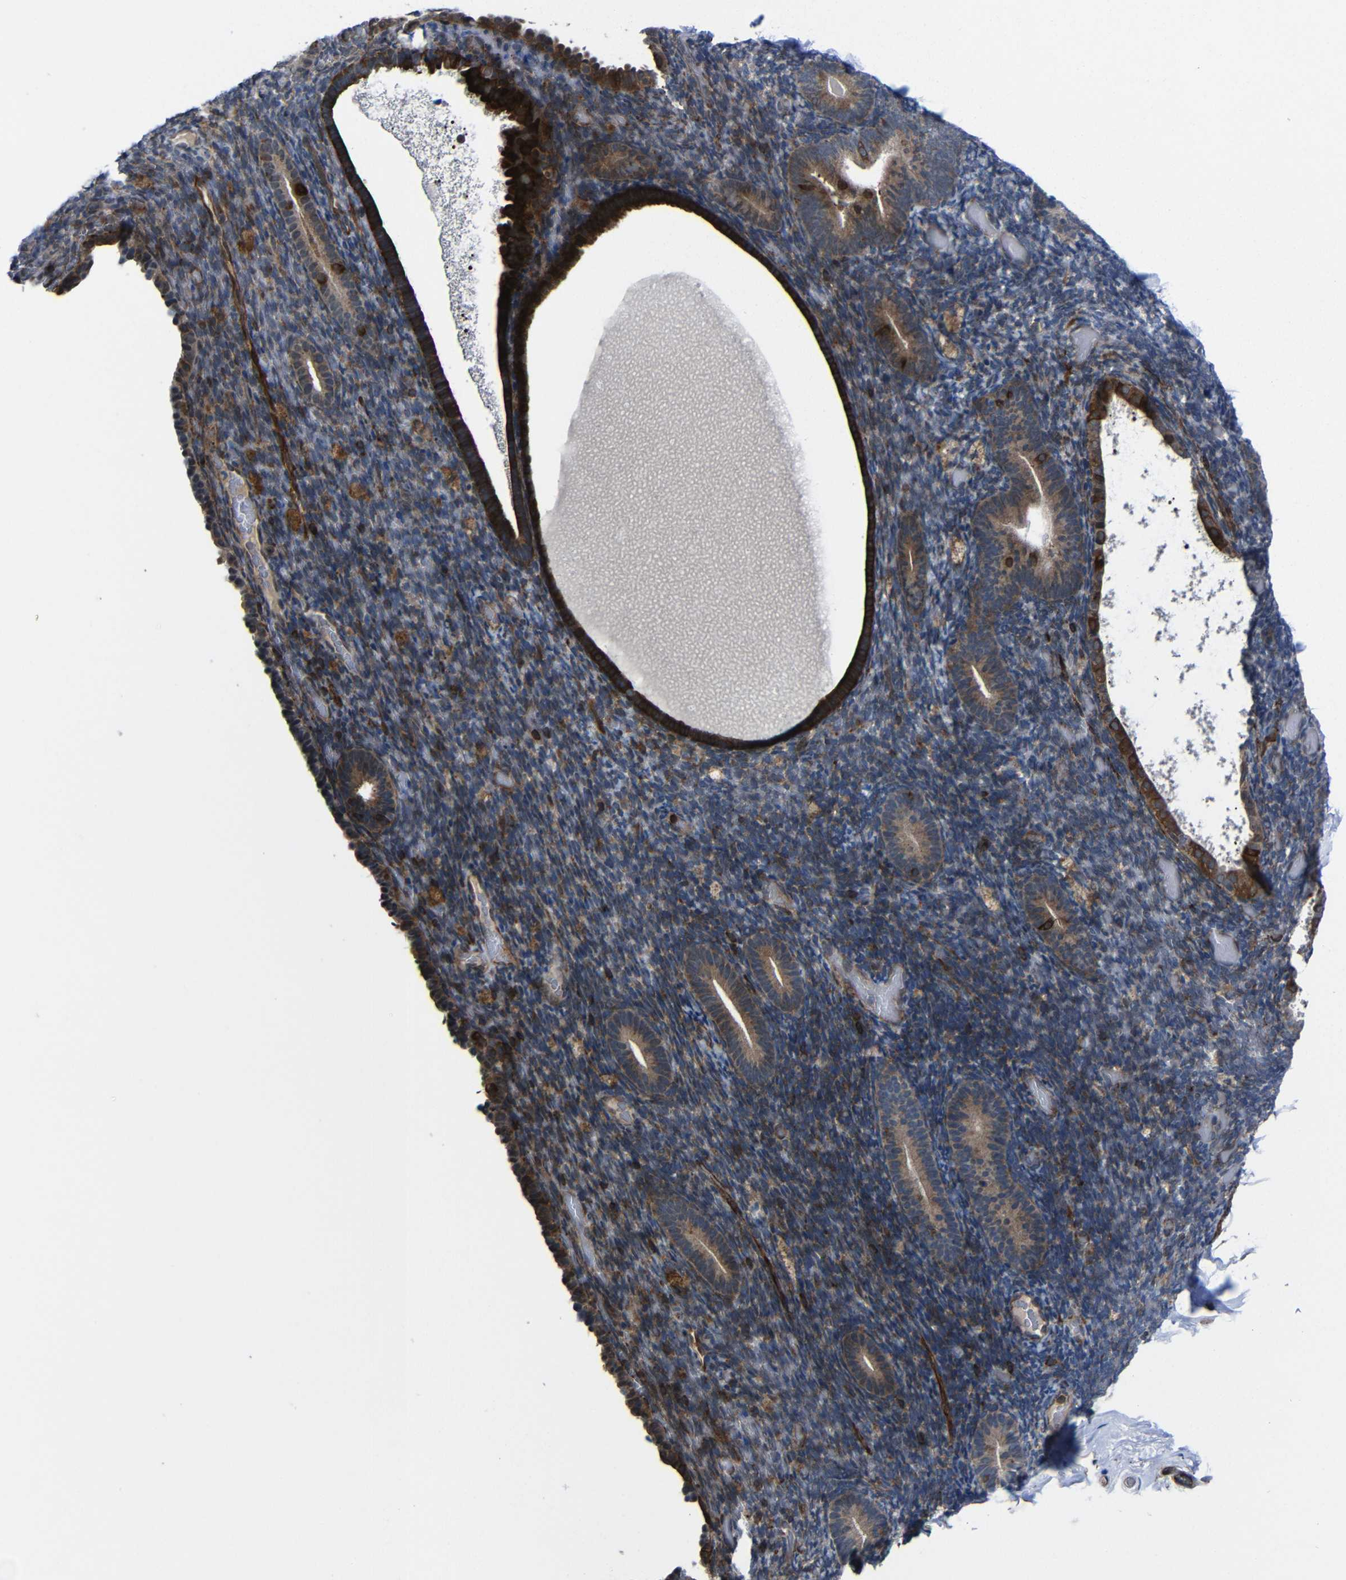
{"staining": {"intensity": "moderate", "quantity": "<25%", "location": "cytoplasmic/membranous"}, "tissue": "endometrium", "cell_type": "Cells in endometrial stroma", "image_type": "normal", "snomed": [{"axis": "morphology", "description": "Normal tissue, NOS"}, {"axis": "topography", "description": "Endometrium"}], "caption": "Cells in endometrial stroma display low levels of moderate cytoplasmic/membranous staining in about <25% of cells in benign endometrium. (DAB (3,3'-diaminobenzidine) IHC with brightfield microscopy, high magnification).", "gene": "KIAA0513", "patient": {"sex": "female", "age": 51}}